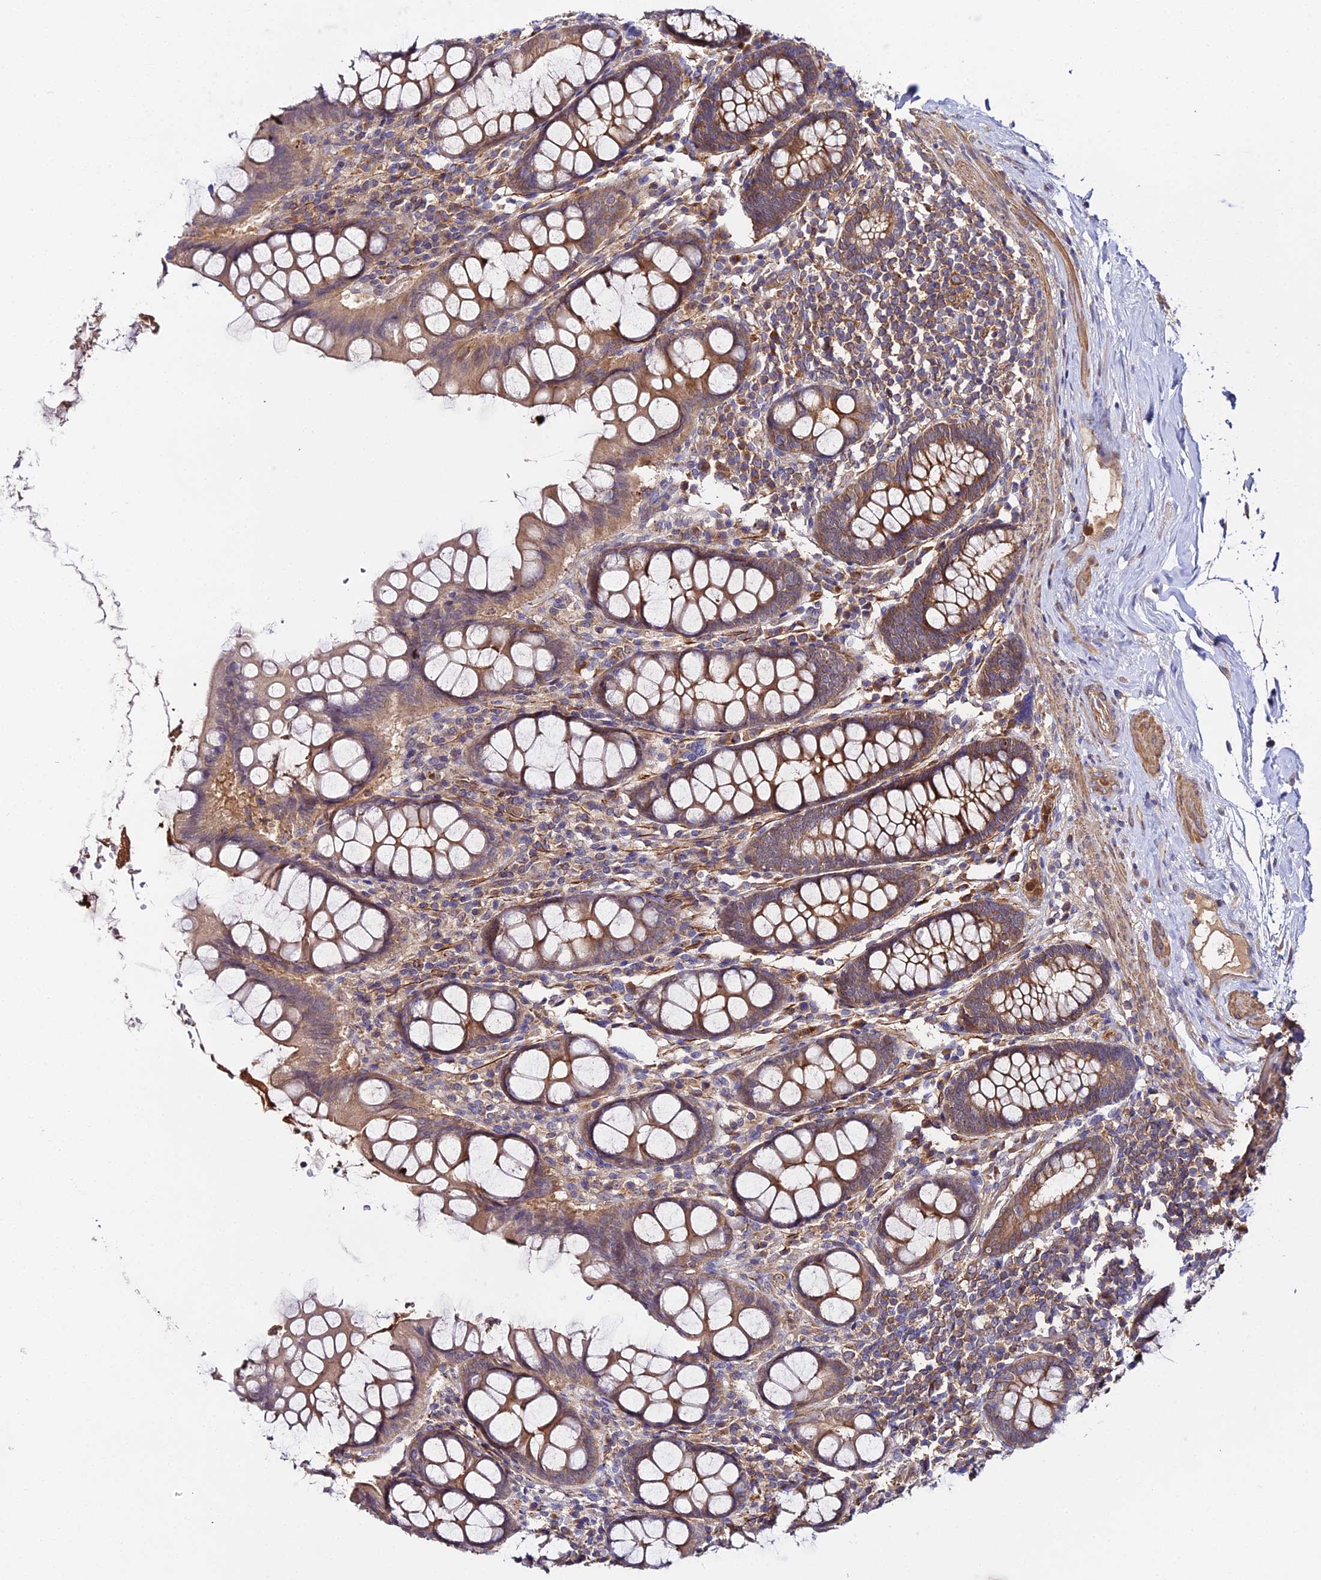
{"staining": {"intensity": "moderate", "quantity": ">75%", "location": "cytoplasmic/membranous"}, "tissue": "colon", "cell_type": "Endothelial cells", "image_type": "normal", "snomed": [{"axis": "morphology", "description": "Normal tissue, NOS"}, {"axis": "topography", "description": "Colon"}], "caption": "This micrograph exhibits immunohistochemistry (IHC) staining of unremarkable human colon, with medium moderate cytoplasmic/membranous staining in approximately >75% of endothelial cells.", "gene": "TRIM26", "patient": {"sex": "female", "age": 79}}